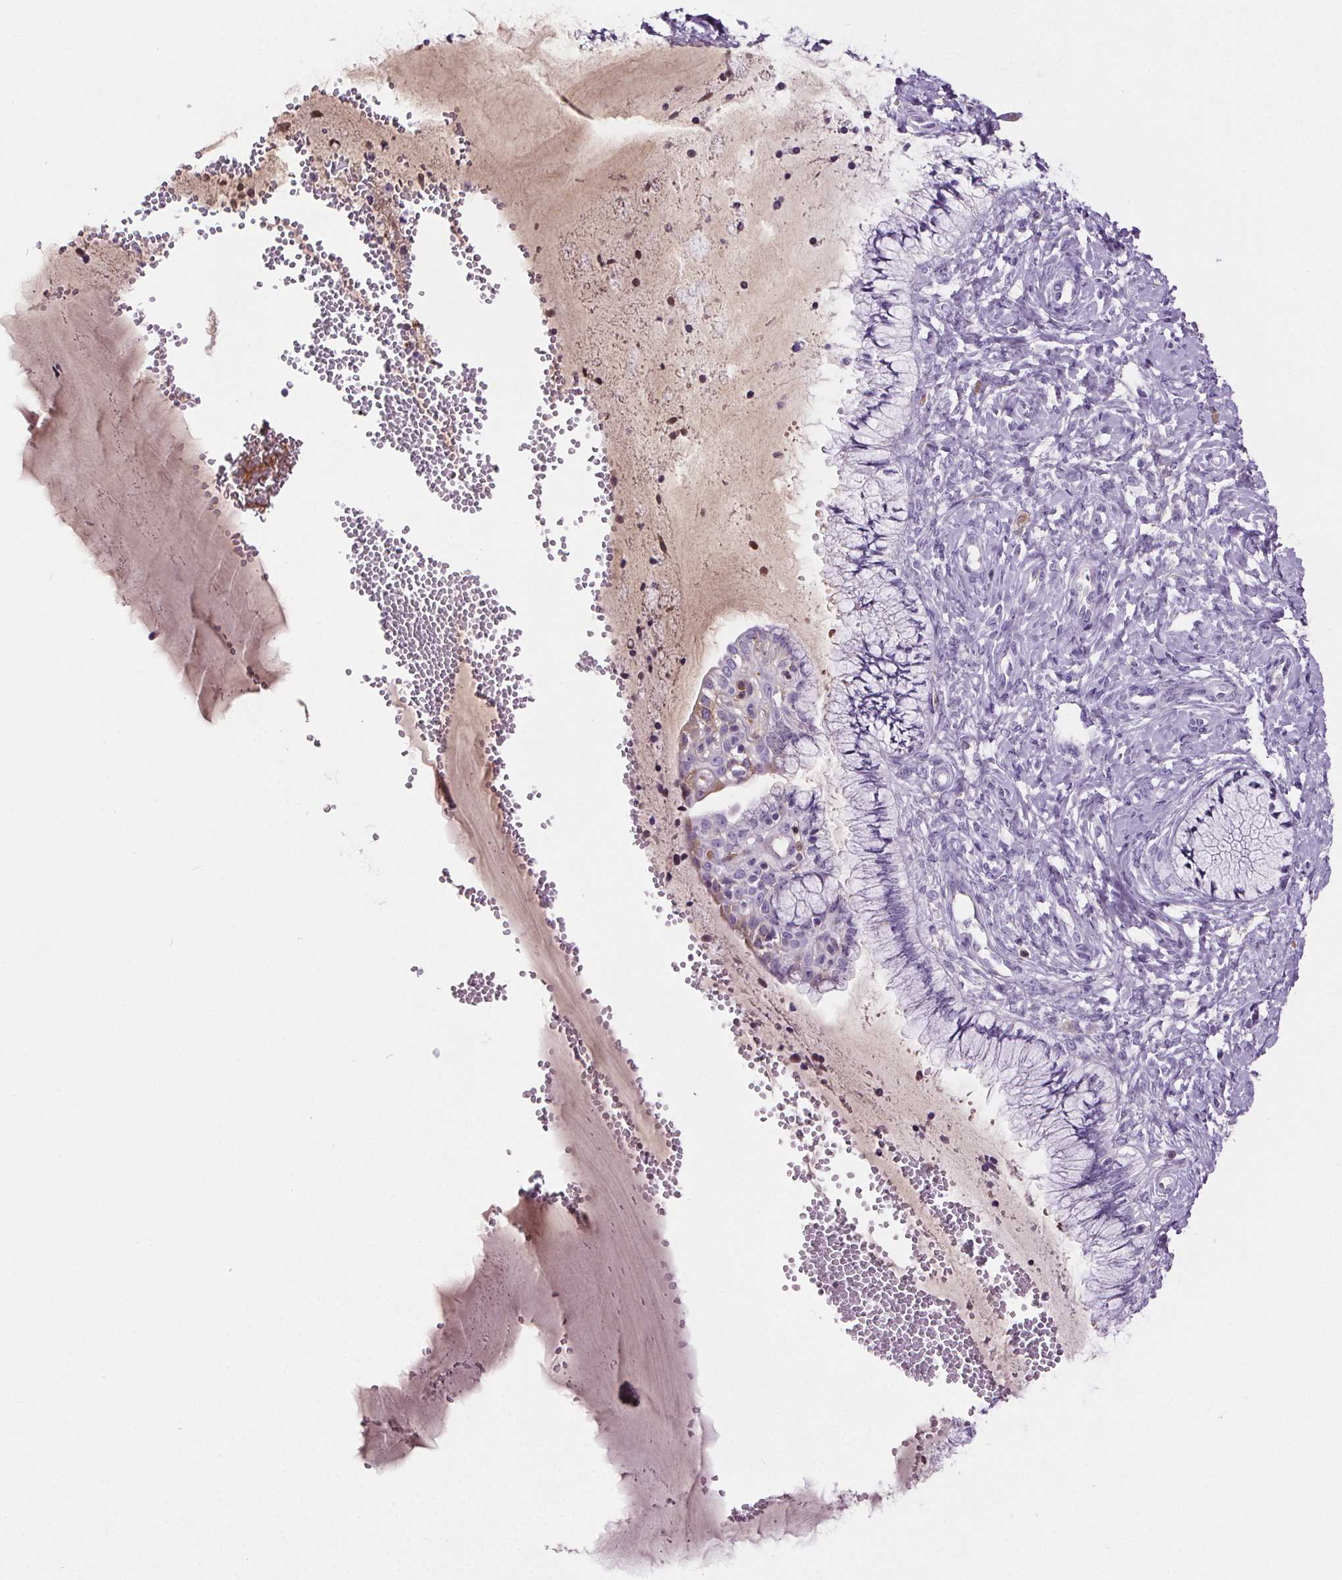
{"staining": {"intensity": "negative", "quantity": "none", "location": "none"}, "tissue": "cervix", "cell_type": "Glandular cells", "image_type": "normal", "snomed": [{"axis": "morphology", "description": "Normal tissue, NOS"}, {"axis": "topography", "description": "Cervix"}], "caption": "IHC image of benign cervix: cervix stained with DAB demonstrates no significant protein expression in glandular cells. (Brightfield microscopy of DAB (3,3'-diaminobenzidine) IHC at high magnification).", "gene": "CD5L", "patient": {"sex": "female", "age": 37}}